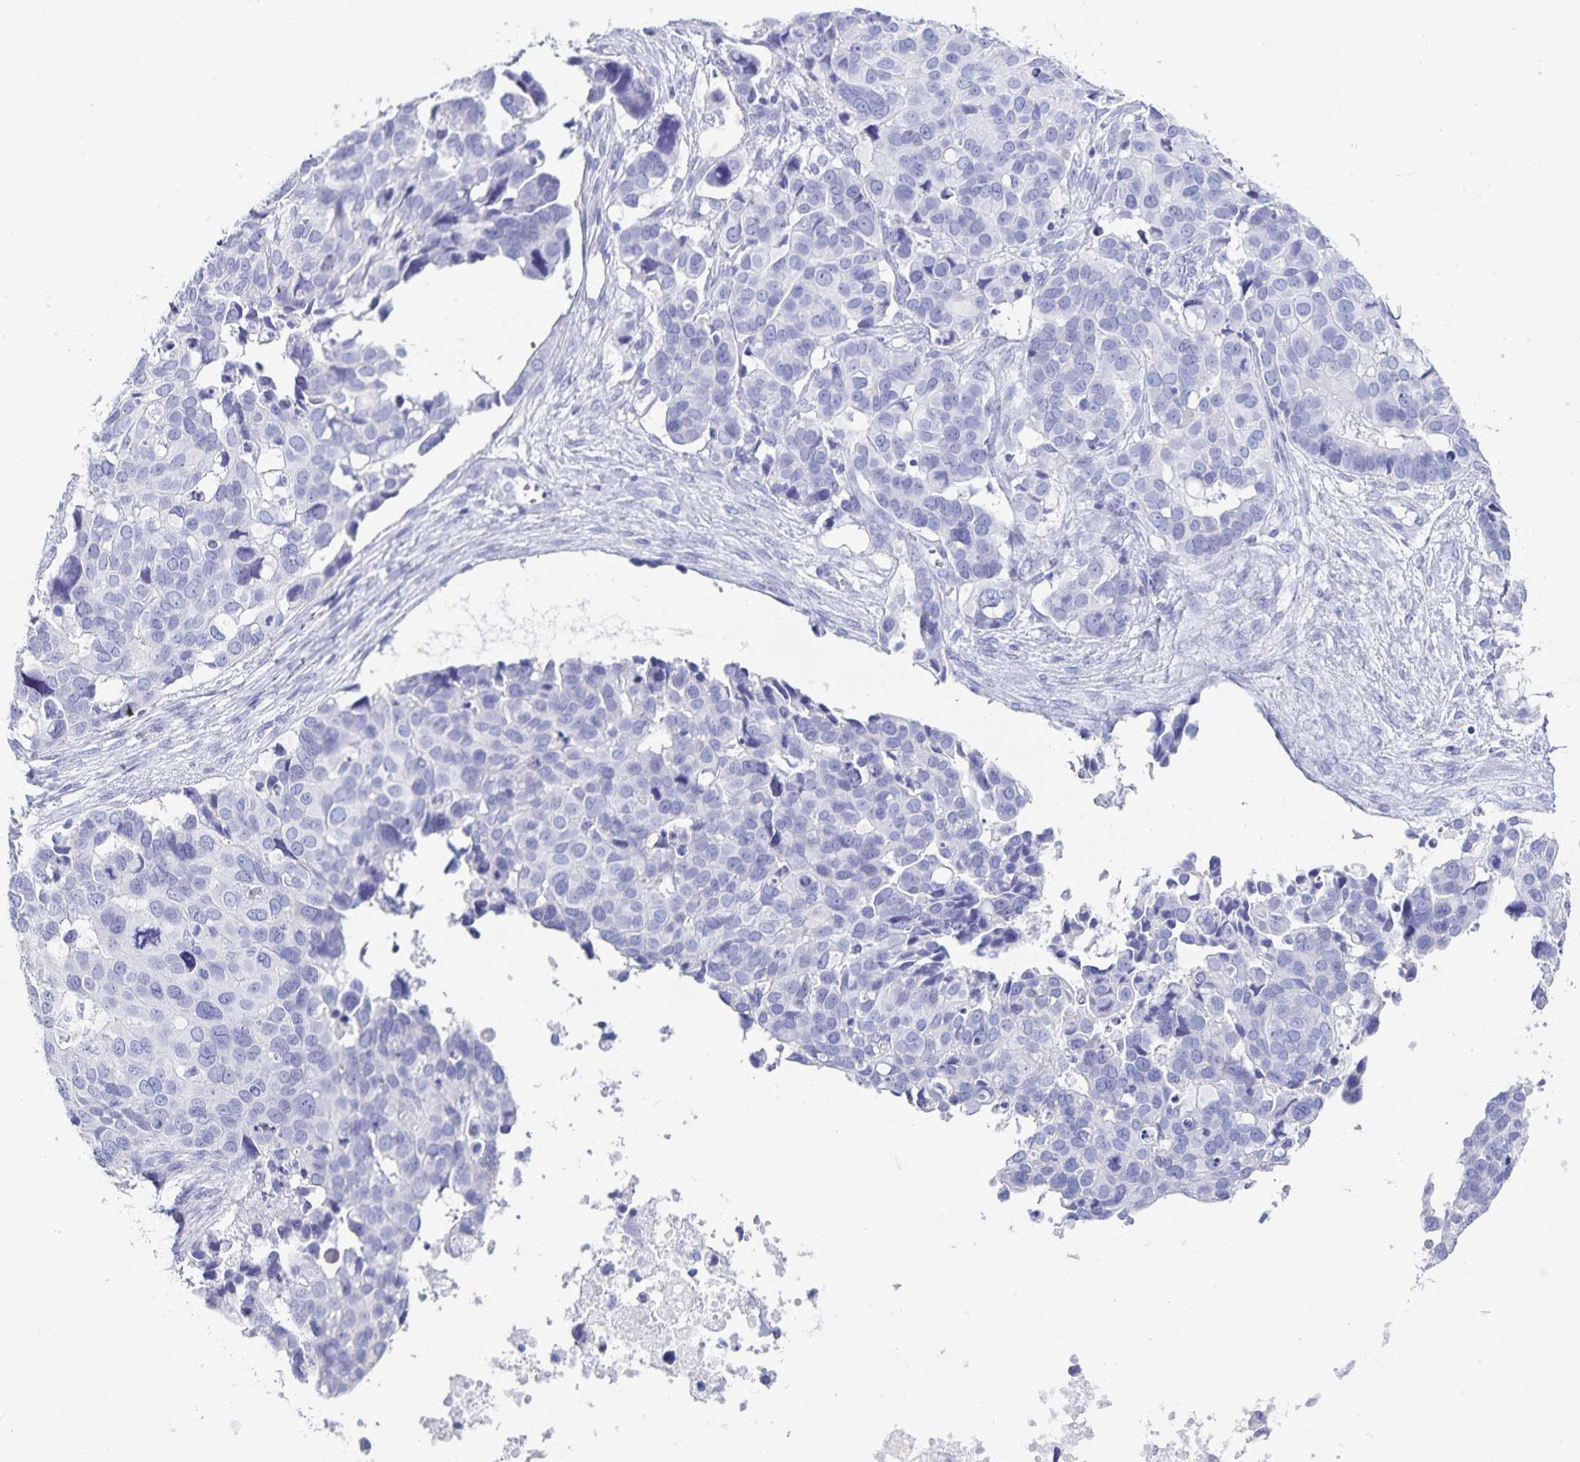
{"staining": {"intensity": "negative", "quantity": "none", "location": "none"}, "tissue": "ovarian cancer", "cell_type": "Tumor cells", "image_type": "cancer", "snomed": [{"axis": "morphology", "description": "Carcinoma, endometroid"}, {"axis": "topography", "description": "Ovary"}], "caption": "Immunohistochemical staining of human ovarian cancer reveals no significant expression in tumor cells.", "gene": "C19orf73", "patient": {"sex": "female", "age": 78}}